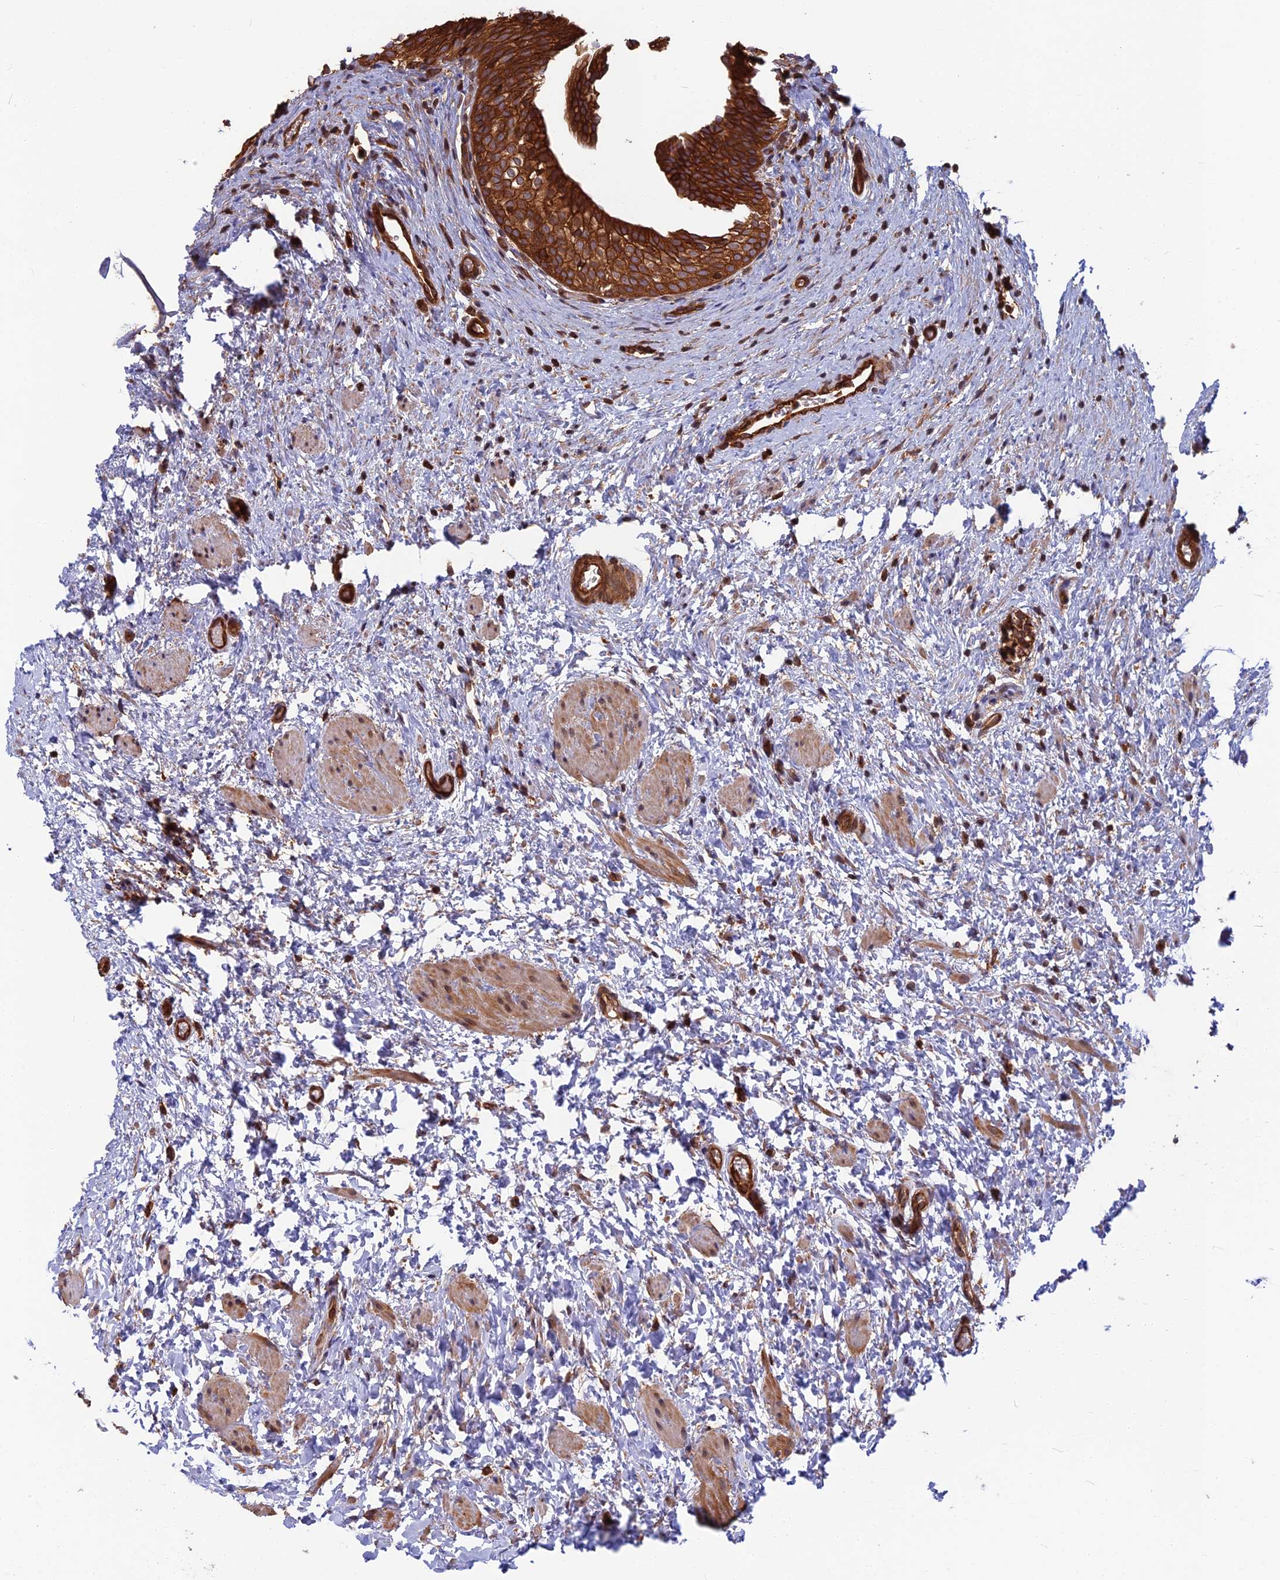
{"staining": {"intensity": "strong", "quantity": ">75%", "location": "cytoplasmic/membranous"}, "tissue": "urinary bladder", "cell_type": "Urothelial cells", "image_type": "normal", "snomed": [{"axis": "morphology", "description": "Normal tissue, NOS"}, {"axis": "topography", "description": "Urinary bladder"}], "caption": "A histopathology image showing strong cytoplasmic/membranous staining in approximately >75% of urothelial cells in benign urinary bladder, as visualized by brown immunohistochemical staining.", "gene": "WDR1", "patient": {"sex": "male", "age": 1}}